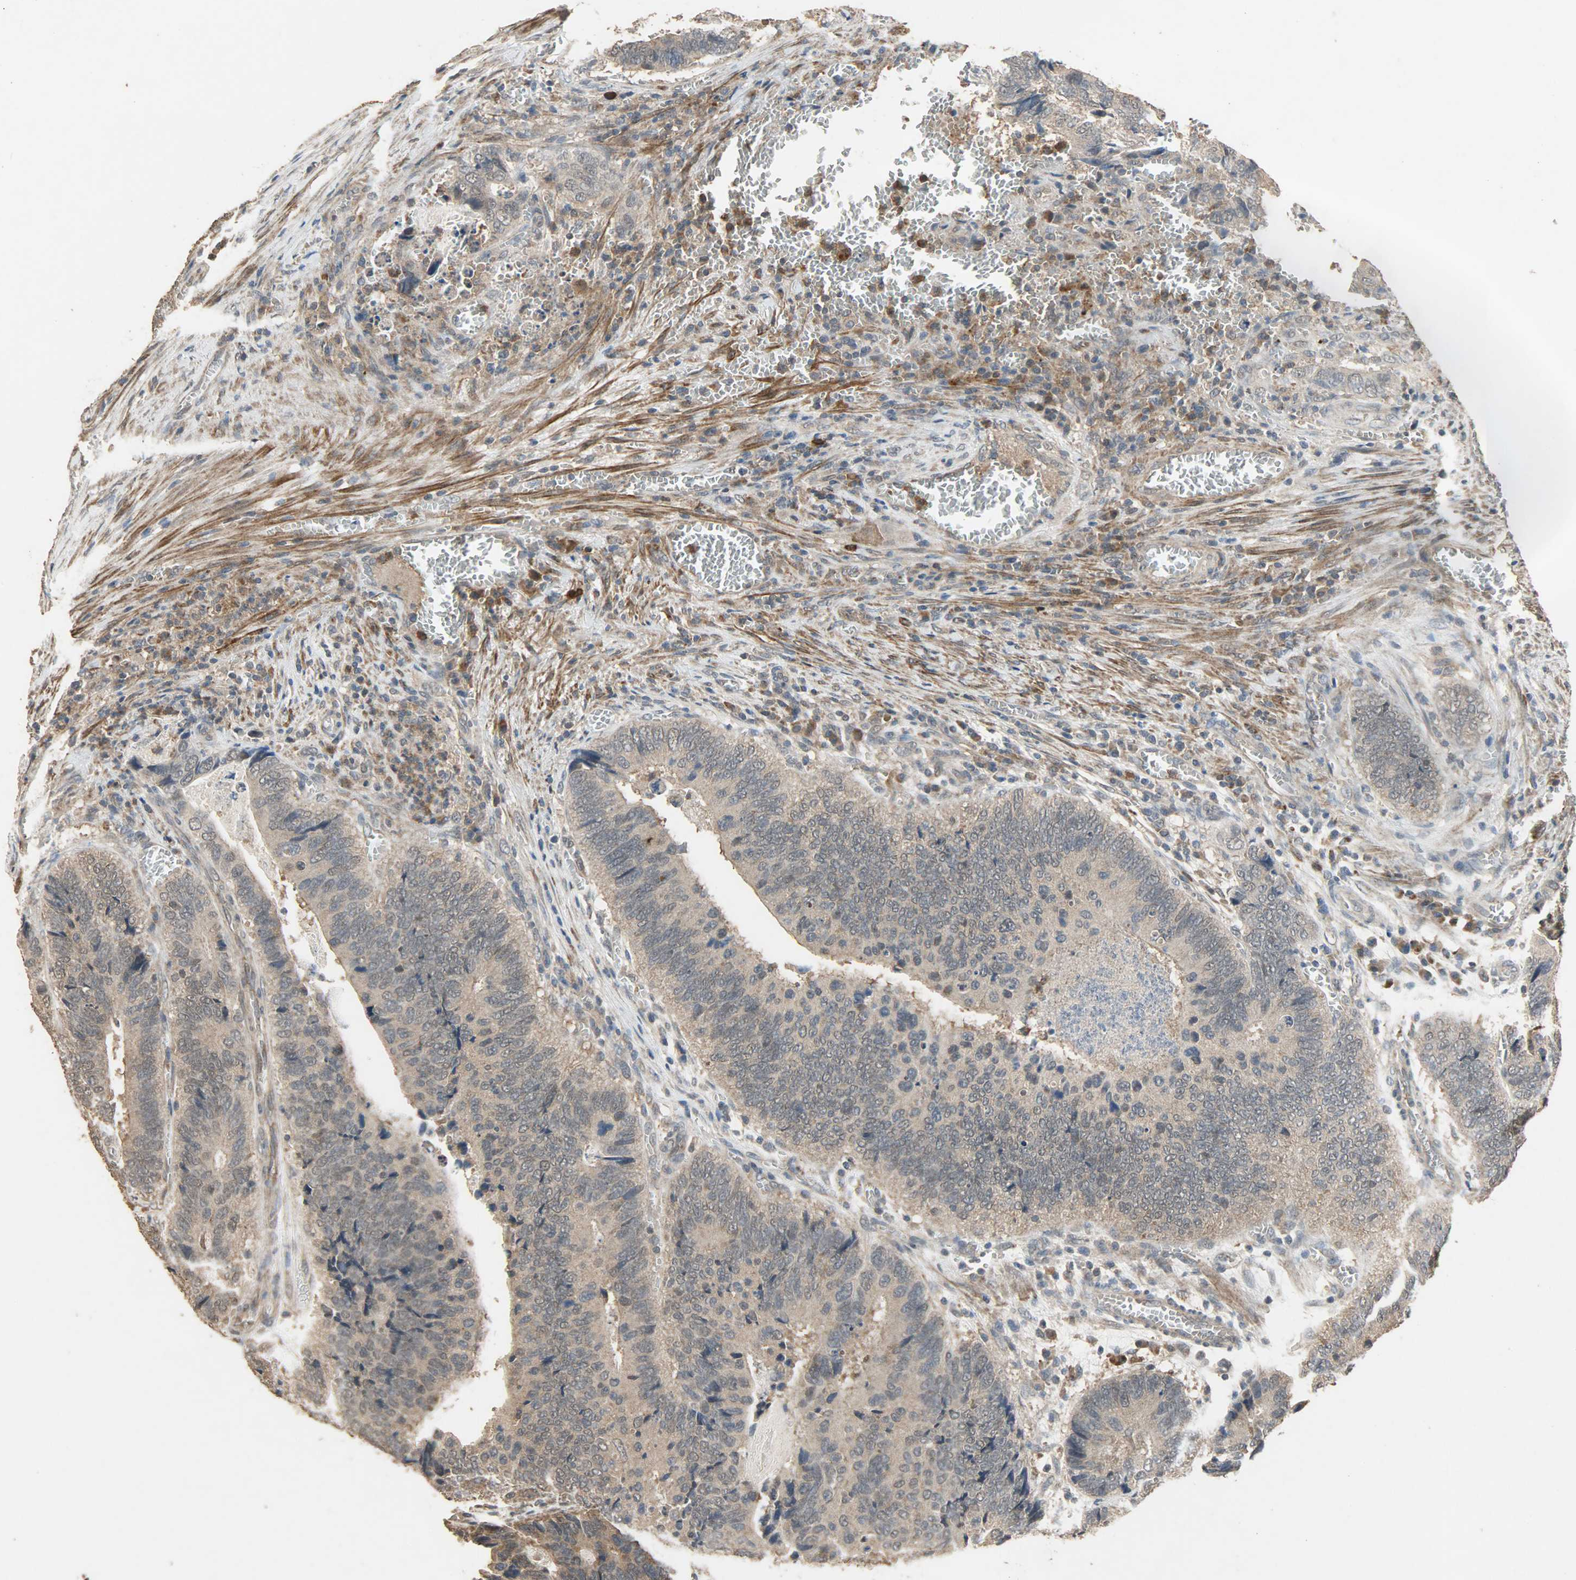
{"staining": {"intensity": "weak", "quantity": ">75%", "location": "cytoplasmic/membranous"}, "tissue": "colorectal cancer", "cell_type": "Tumor cells", "image_type": "cancer", "snomed": [{"axis": "morphology", "description": "Adenocarcinoma, NOS"}, {"axis": "topography", "description": "Colon"}], "caption": "A micrograph showing weak cytoplasmic/membranous staining in about >75% of tumor cells in colorectal cancer, as visualized by brown immunohistochemical staining.", "gene": "CDKN2C", "patient": {"sex": "male", "age": 72}}